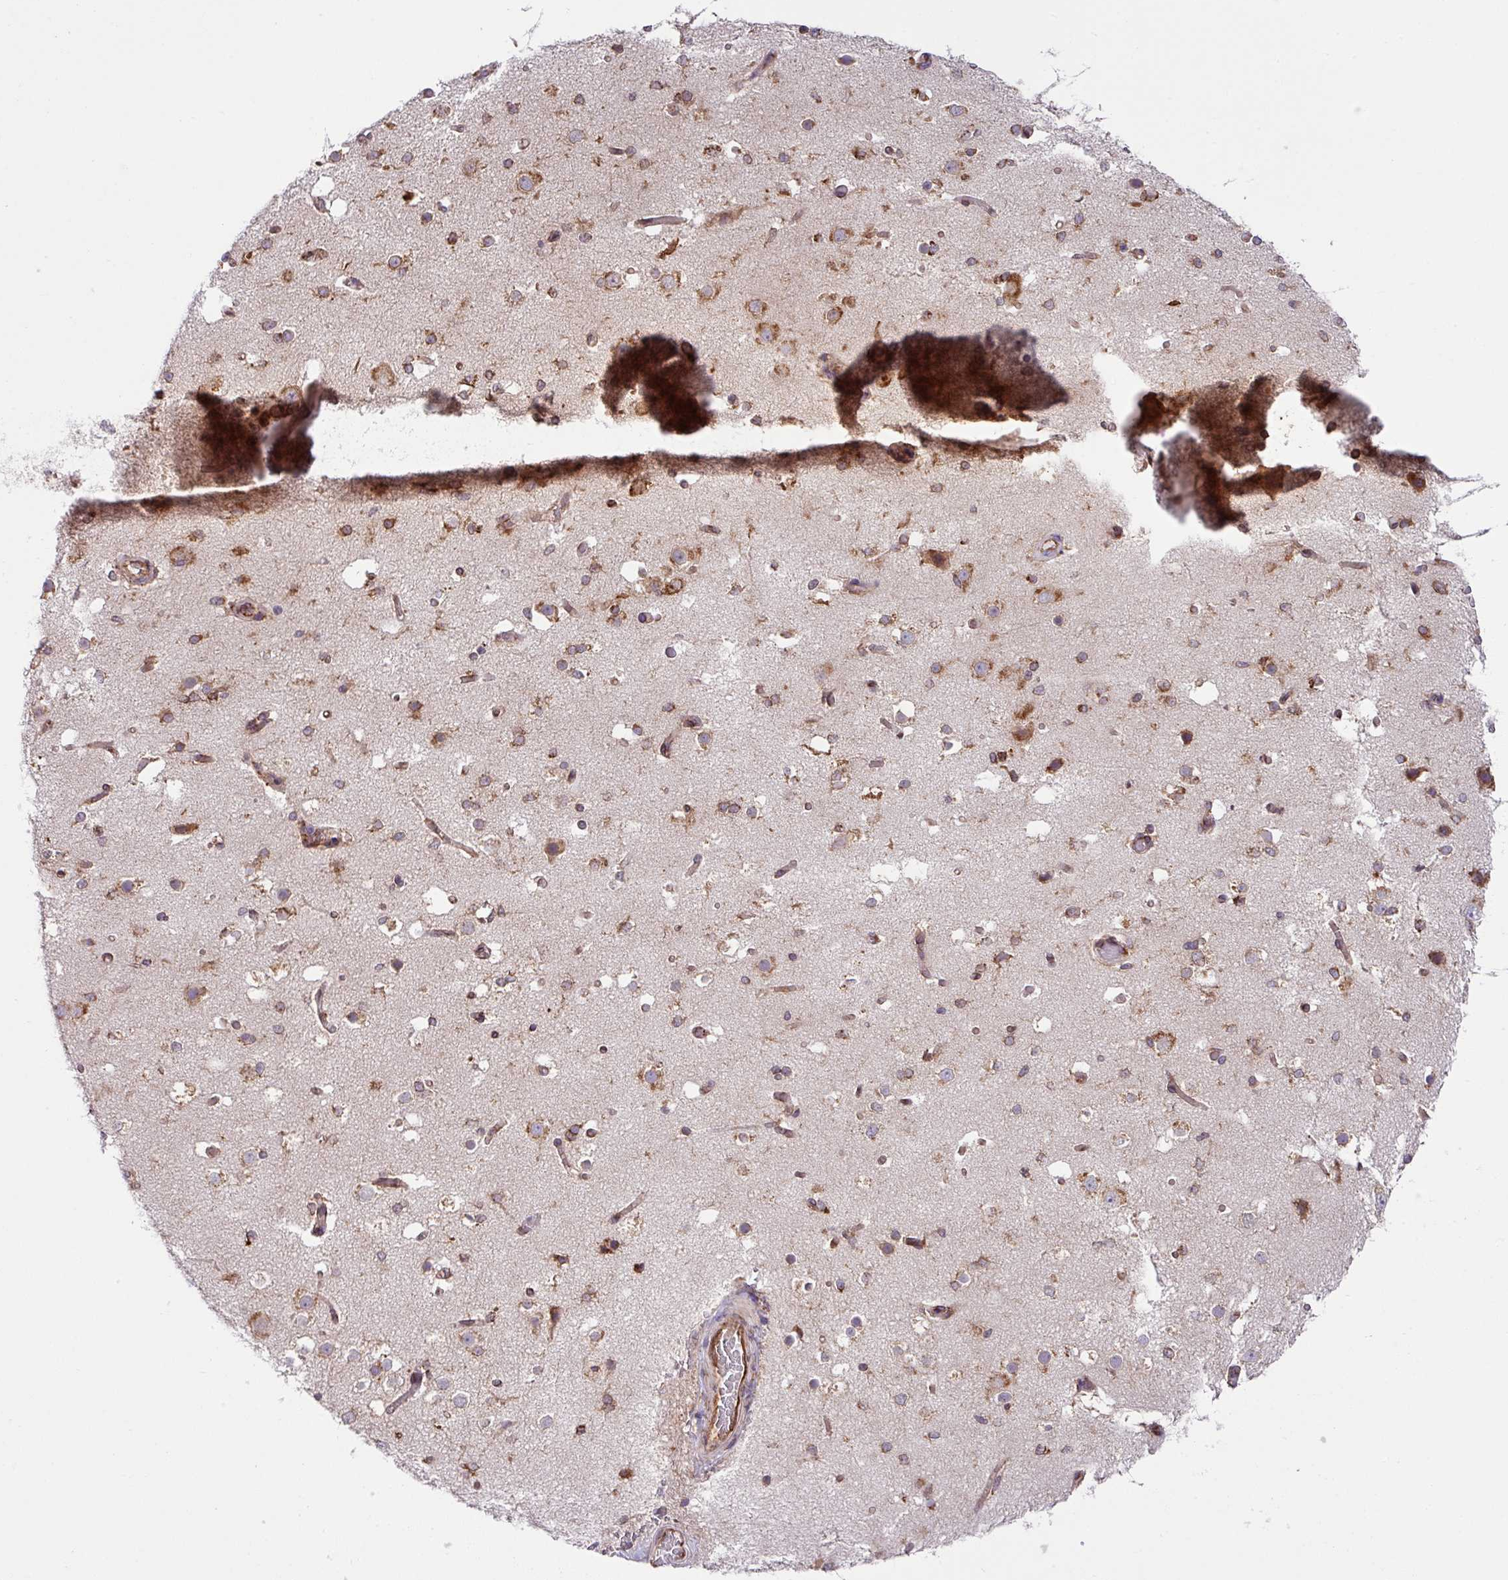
{"staining": {"intensity": "moderate", "quantity": ">75%", "location": "cytoplasmic/membranous"}, "tissue": "cerebral cortex", "cell_type": "Endothelial cells", "image_type": "normal", "snomed": [{"axis": "morphology", "description": "Normal tissue, NOS"}, {"axis": "morphology", "description": "Inflammation, NOS"}, {"axis": "topography", "description": "Cerebral cortex"}], "caption": "Immunohistochemistry staining of unremarkable cerebral cortex, which reveals medium levels of moderate cytoplasmic/membranous positivity in approximately >75% of endothelial cells indicating moderate cytoplasmic/membranous protein staining. The staining was performed using DAB (brown) for protein detection and nuclei were counterstained in hematoxylin (blue).", "gene": "SLC39A7", "patient": {"sex": "male", "age": 6}}